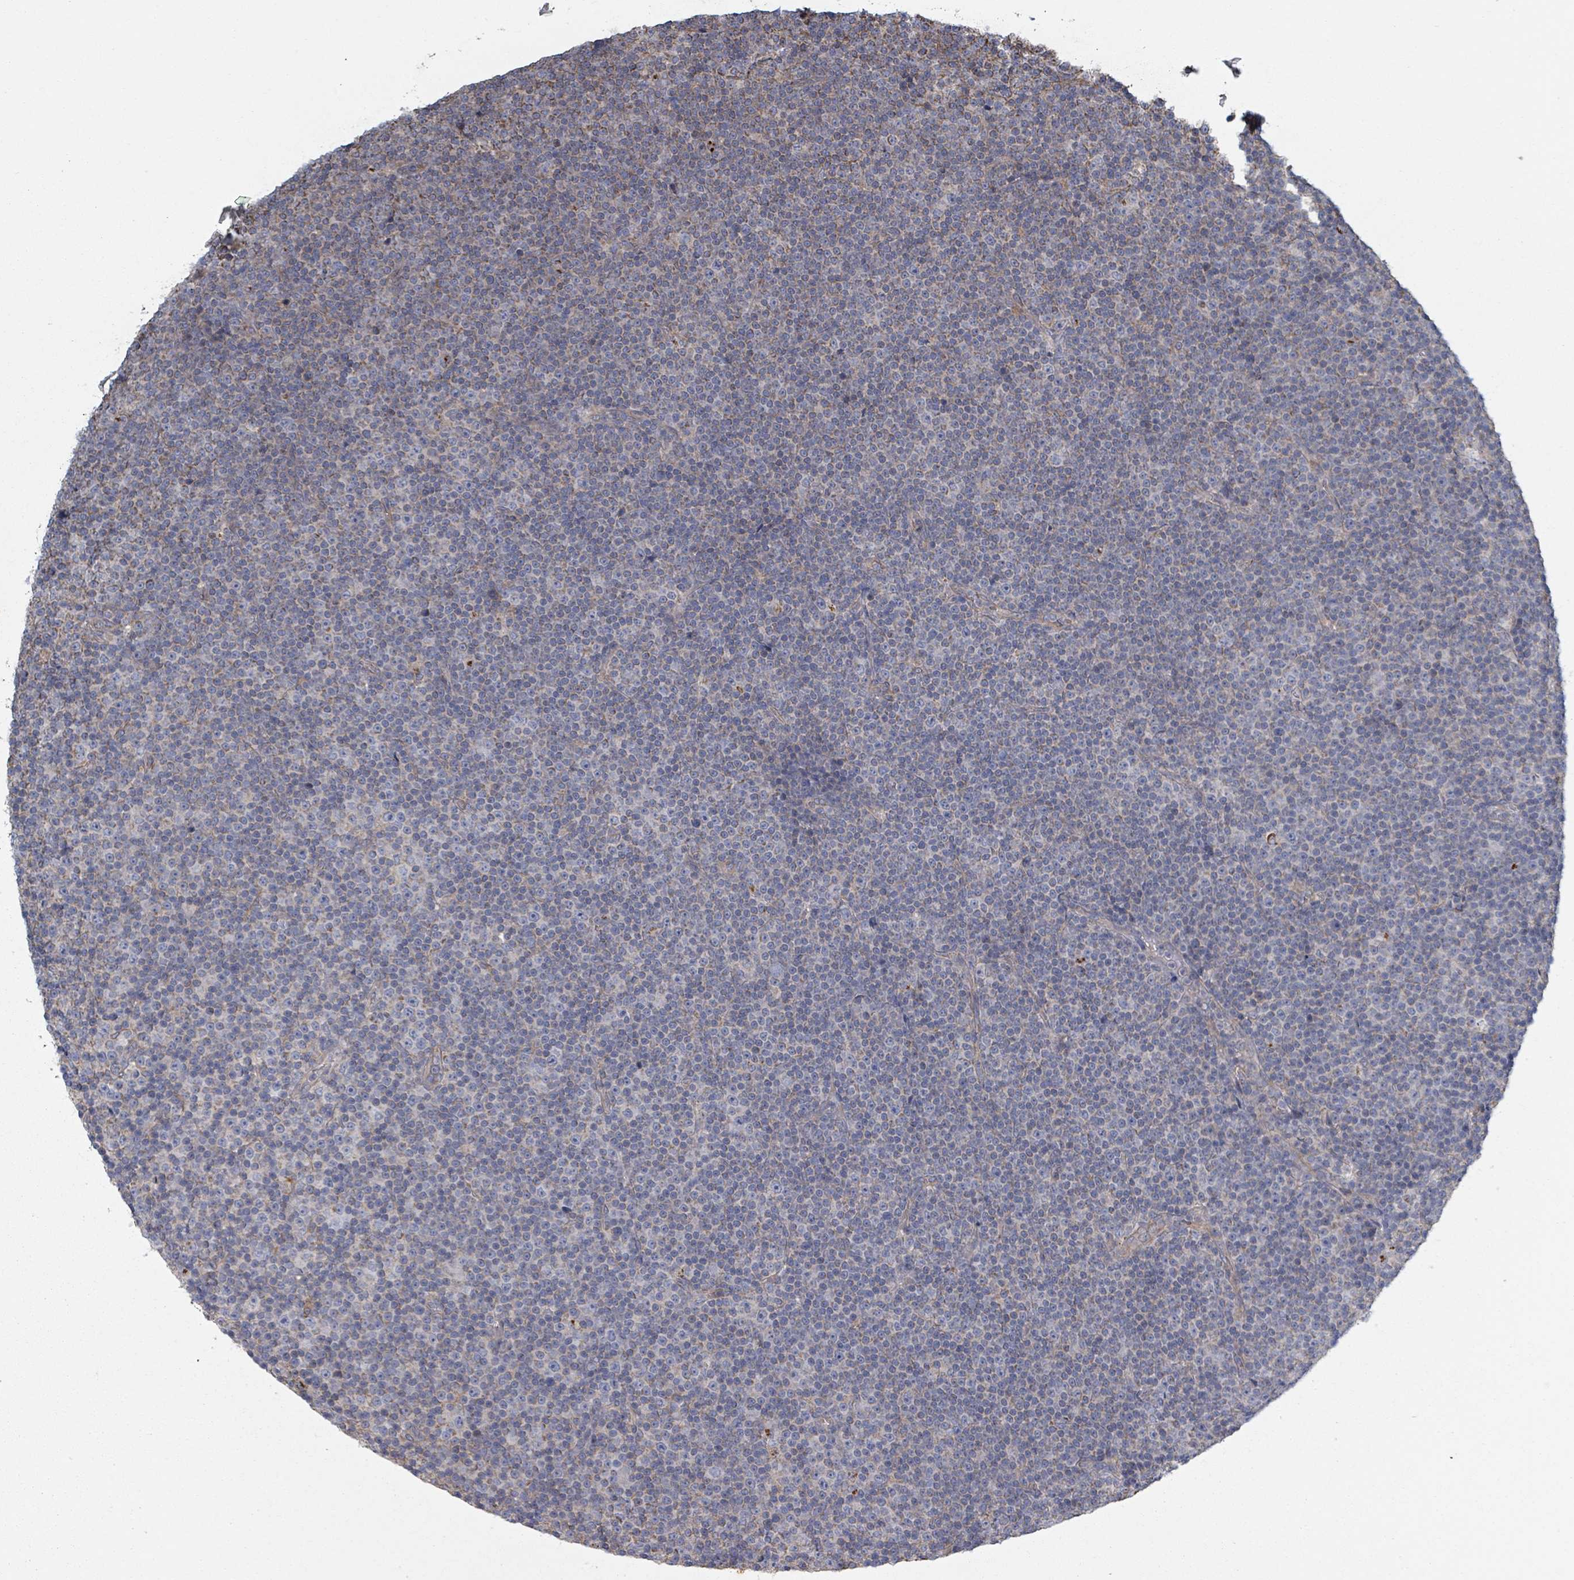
{"staining": {"intensity": "negative", "quantity": "none", "location": "none"}, "tissue": "lymphoma", "cell_type": "Tumor cells", "image_type": "cancer", "snomed": [{"axis": "morphology", "description": "Malignant lymphoma, non-Hodgkin's type, Low grade"}, {"axis": "topography", "description": "Lymph node"}], "caption": "This photomicrograph is of lymphoma stained with IHC to label a protein in brown with the nuclei are counter-stained blue. There is no expression in tumor cells.", "gene": "ADCK1", "patient": {"sex": "female", "age": 67}}